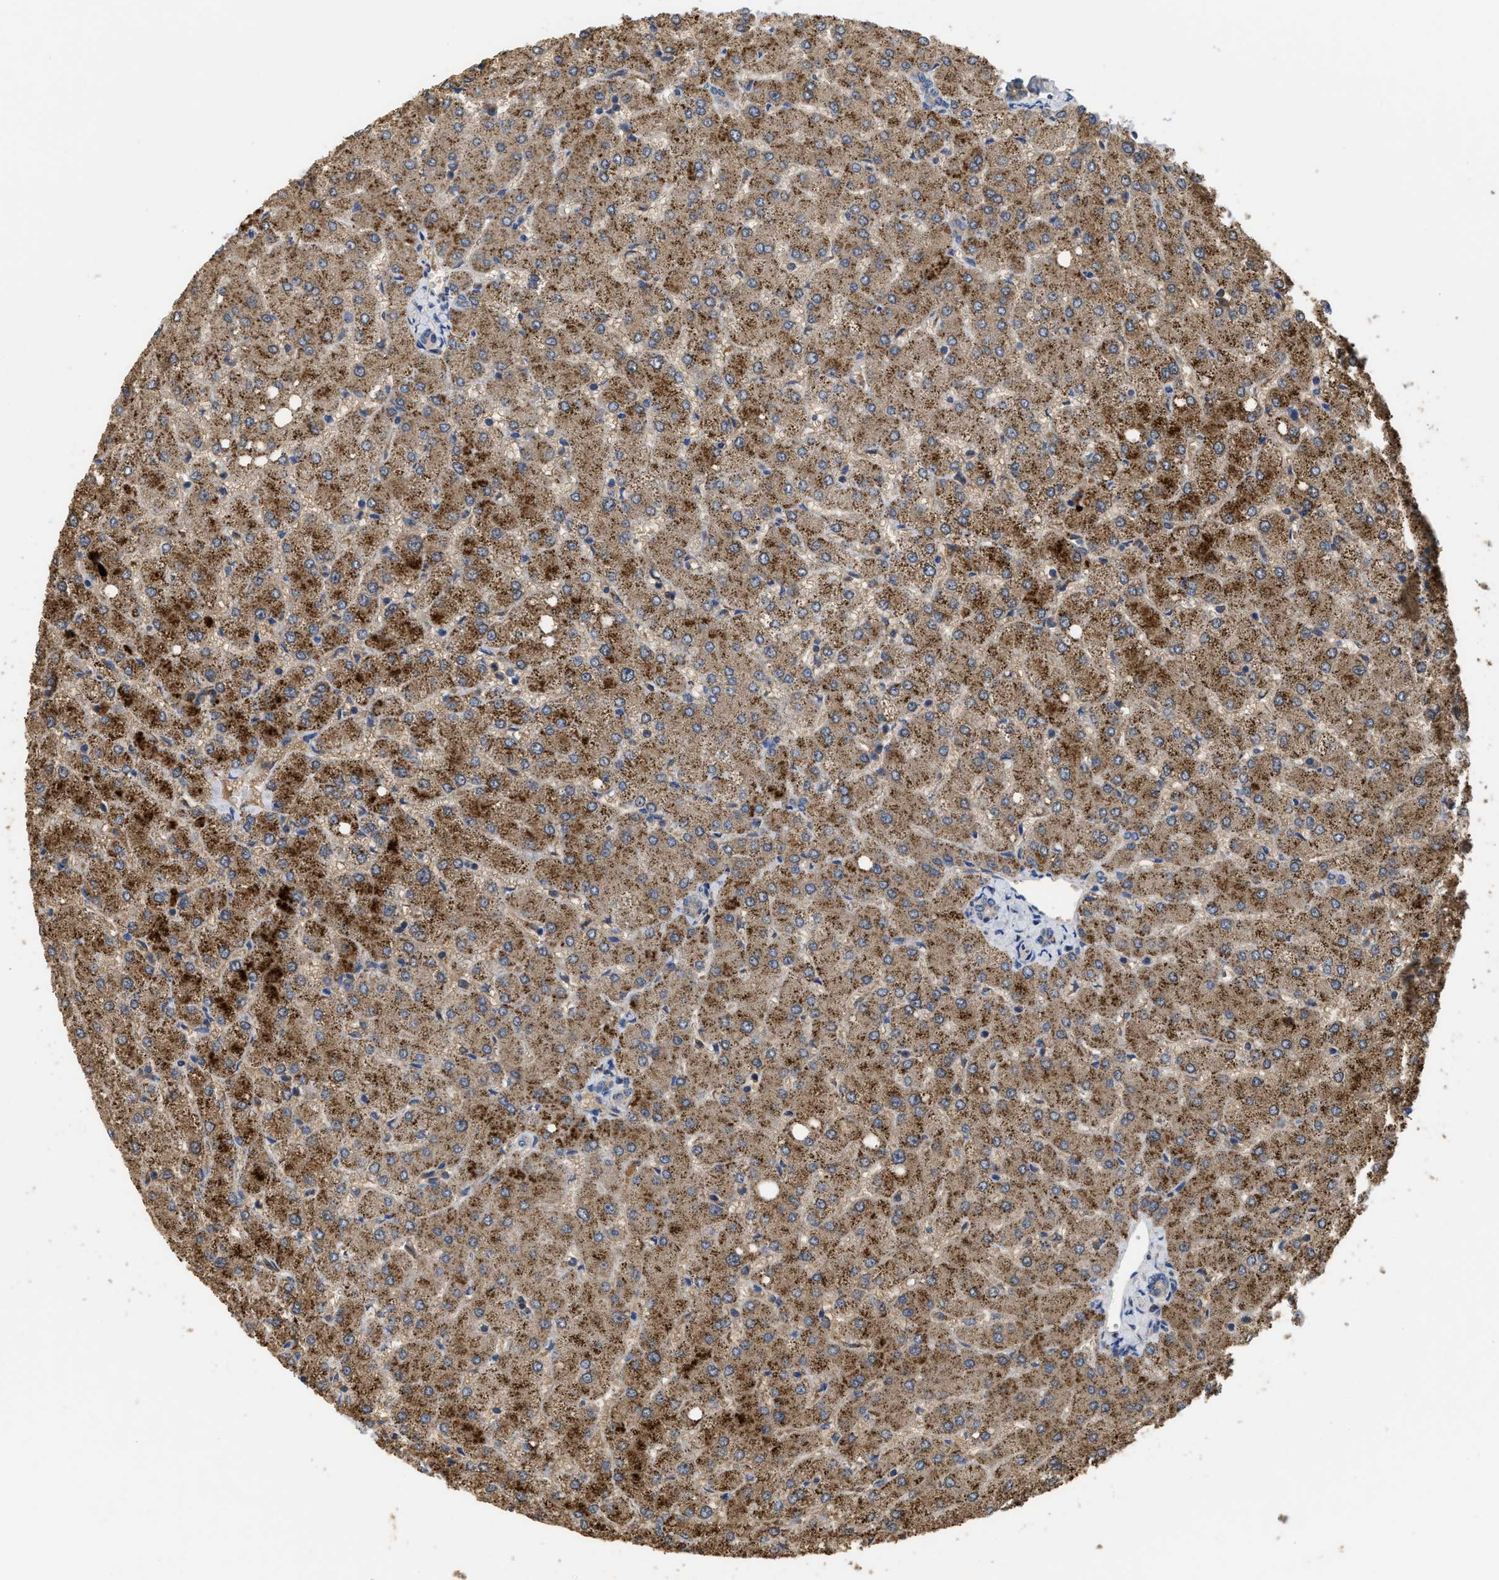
{"staining": {"intensity": "weak", "quantity": "25%-75%", "location": "cytoplasmic/membranous"}, "tissue": "liver", "cell_type": "Cholangiocytes", "image_type": "normal", "snomed": [{"axis": "morphology", "description": "Normal tissue, NOS"}, {"axis": "topography", "description": "Liver"}], "caption": "Immunohistochemical staining of normal human liver demonstrates 25%-75% levels of weak cytoplasmic/membranous protein expression in approximately 25%-75% of cholangiocytes. The staining is performed using DAB brown chromogen to label protein expression. The nuclei are counter-stained blue using hematoxylin.", "gene": "RNF216", "patient": {"sex": "female", "age": 54}}